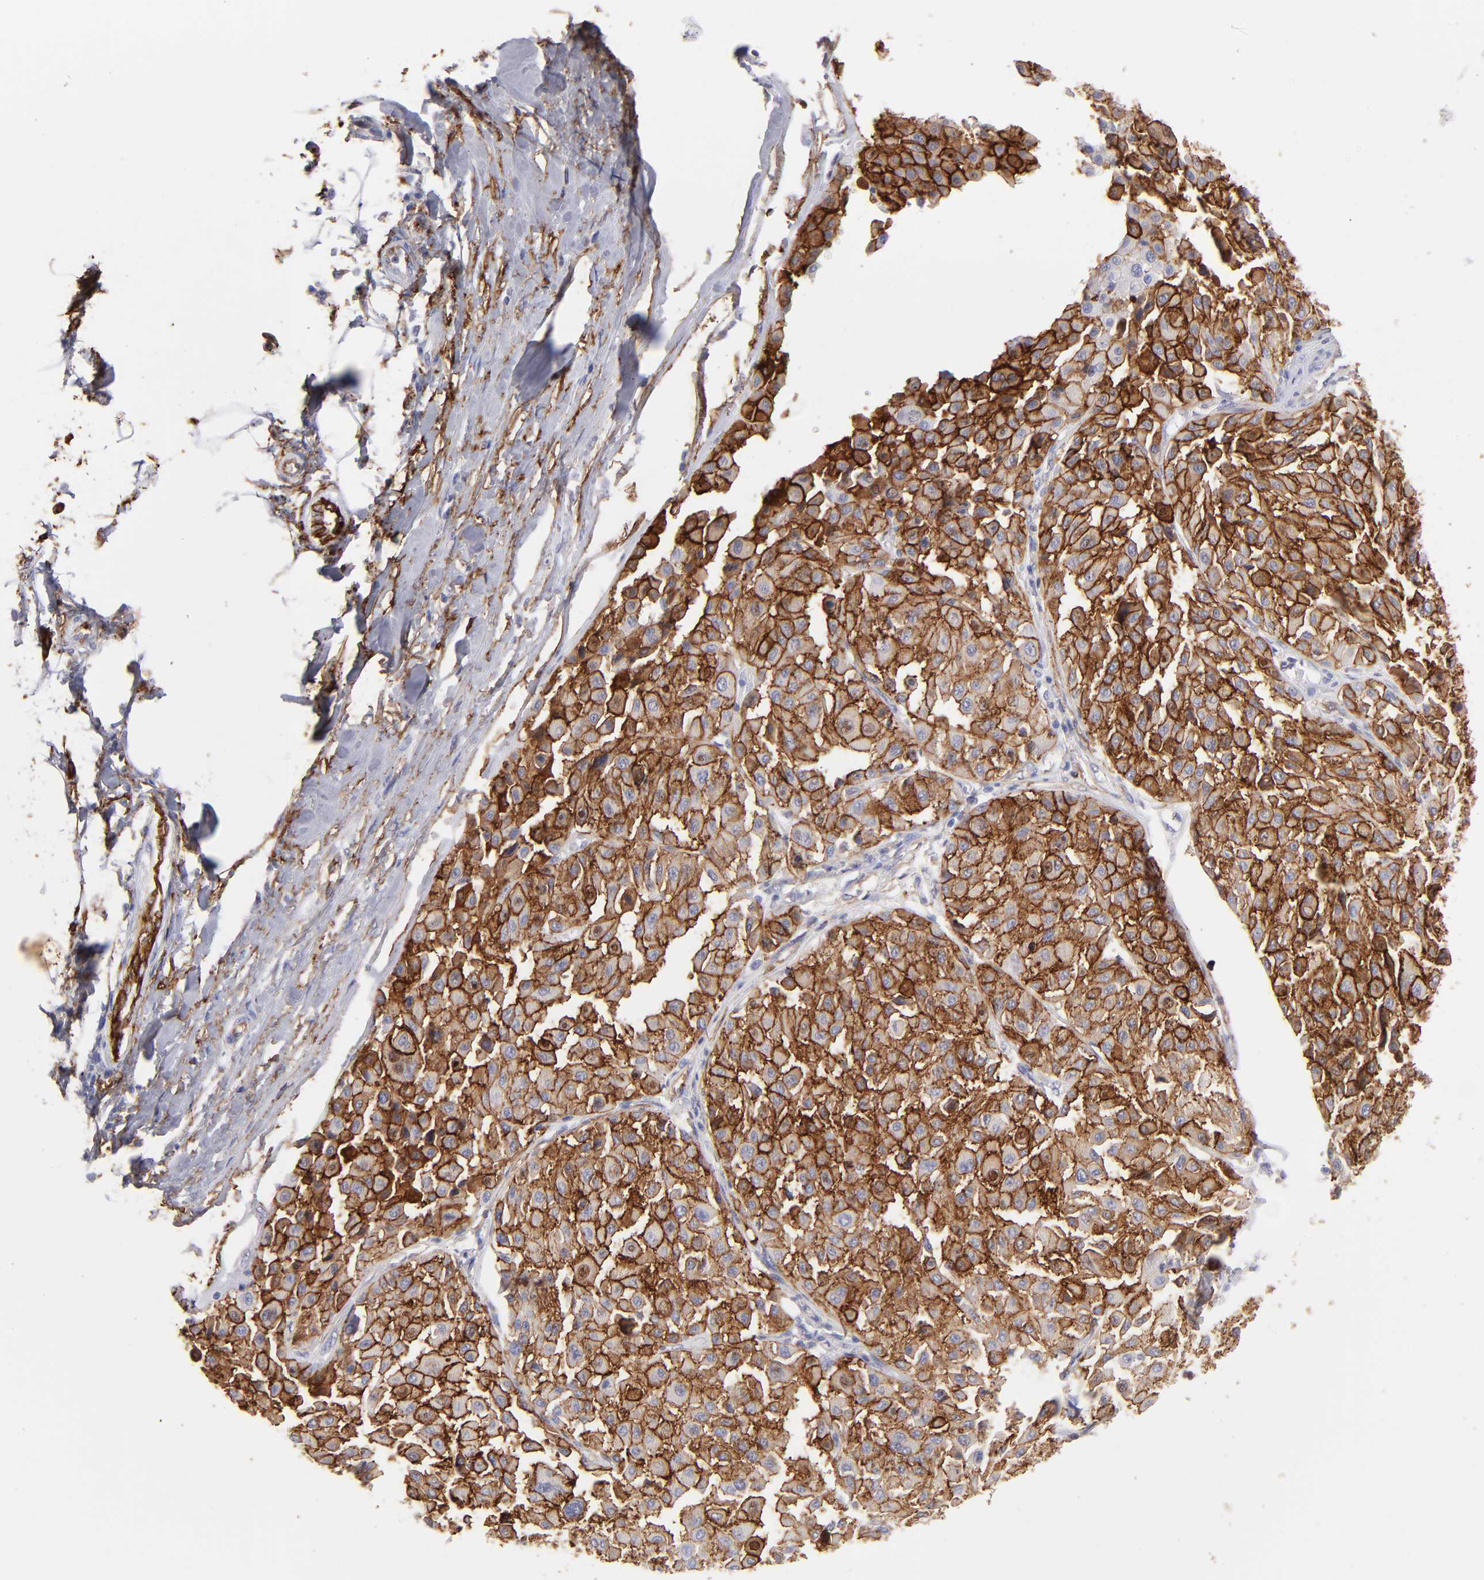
{"staining": {"intensity": "strong", "quantity": ">75%", "location": "cytoplasmic/membranous"}, "tissue": "melanoma", "cell_type": "Tumor cells", "image_type": "cancer", "snomed": [{"axis": "morphology", "description": "Malignant melanoma, Metastatic site"}, {"axis": "topography", "description": "Soft tissue"}], "caption": "Melanoma stained with a protein marker exhibits strong staining in tumor cells.", "gene": "AHNAK2", "patient": {"sex": "male", "age": 41}}